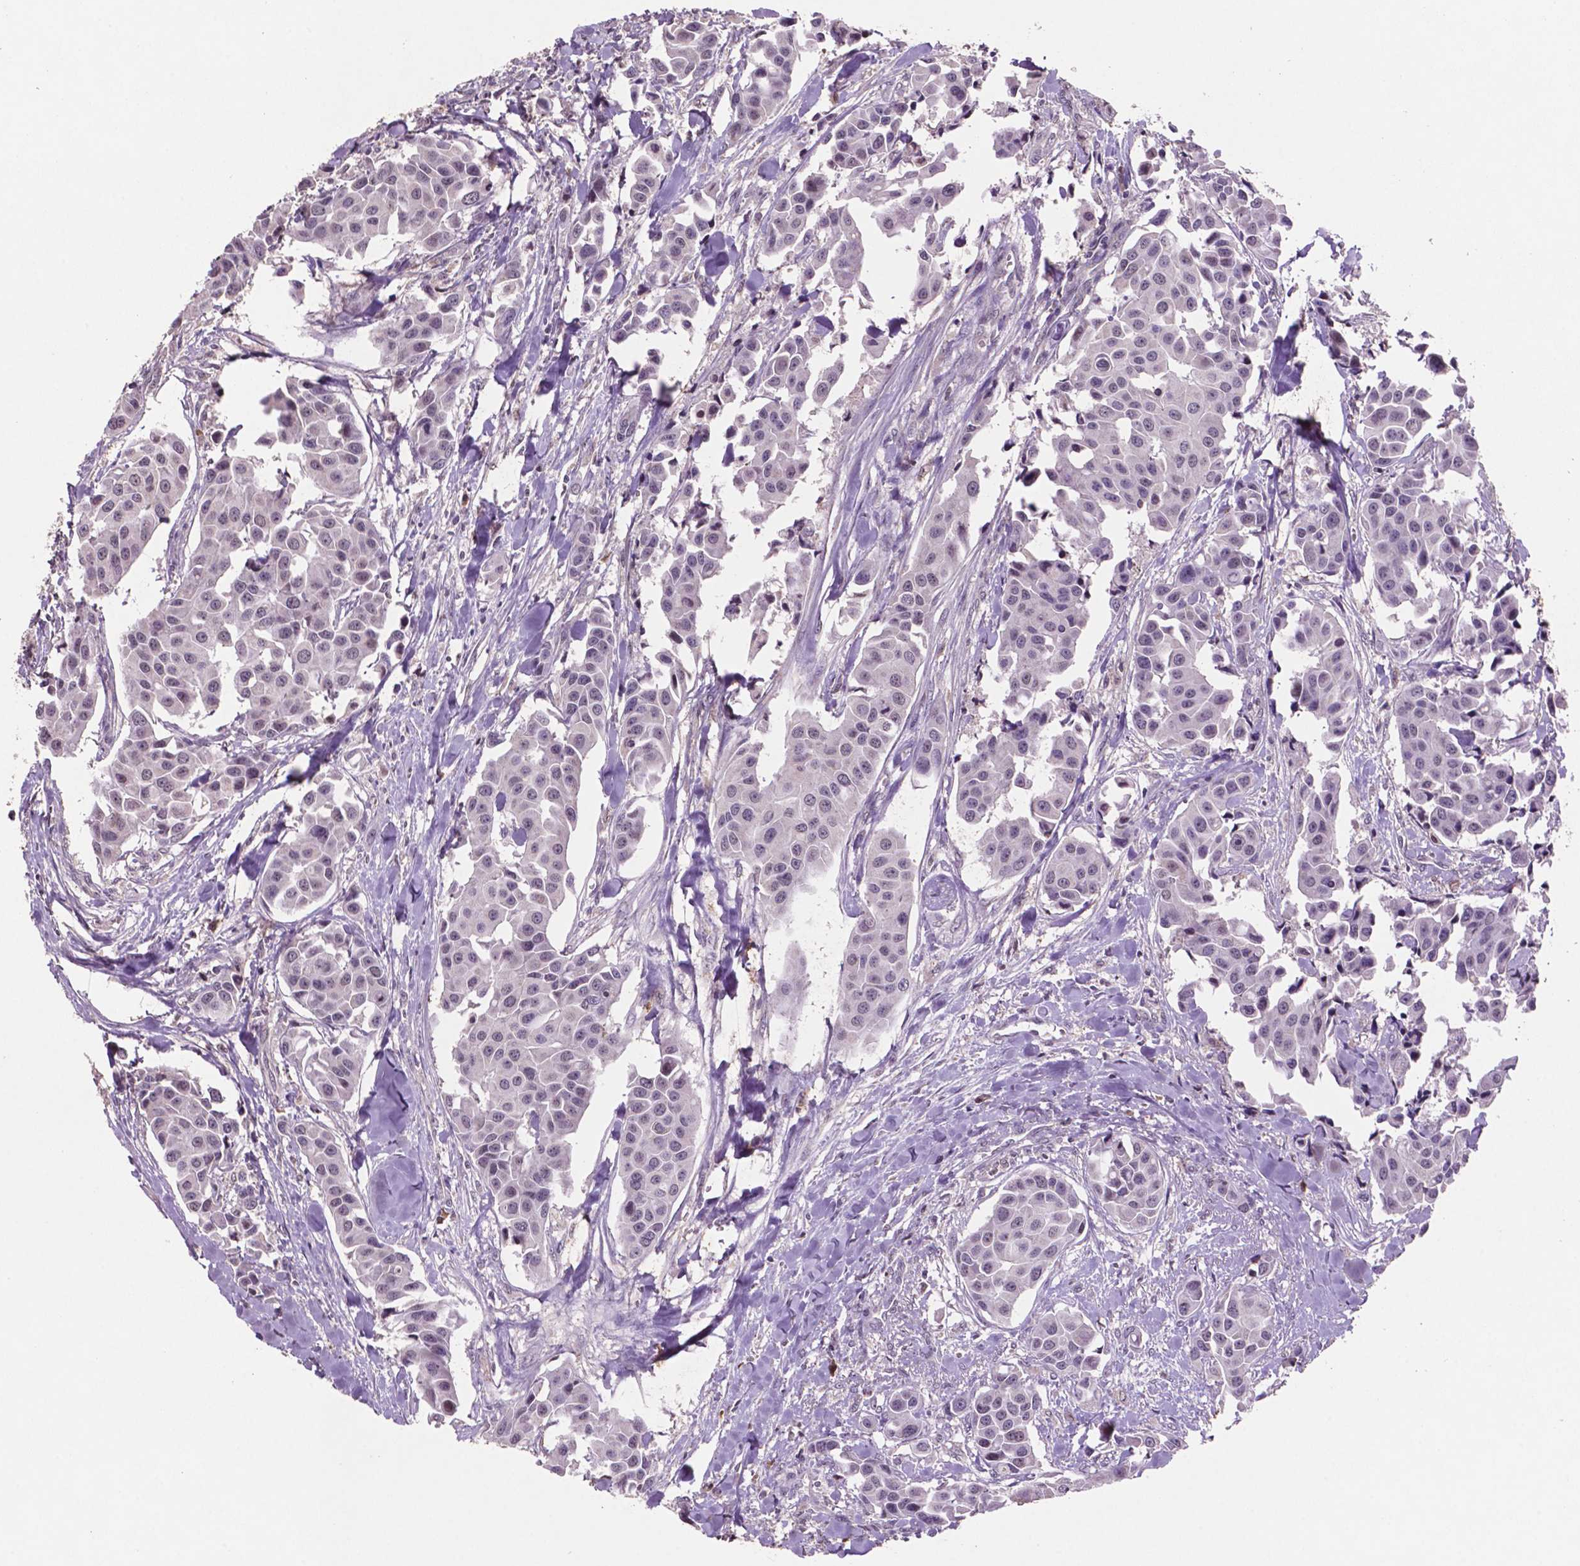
{"staining": {"intensity": "negative", "quantity": "none", "location": "none"}, "tissue": "head and neck cancer", "cell_type": "Tumor cells", "image_type": "cancer", "snomed": [{"axis": "morphology", "description": "Adenocarcinoma, NOS"}, {"axis": "topography", "description": "Head-Neck"}], "caption": "An image of head and neck adenocarcinoma stained for a protein exhibits no brown staining in tumor cells.", "gene": "GLRX", "patient": {"sex": "male", "age": 76}}